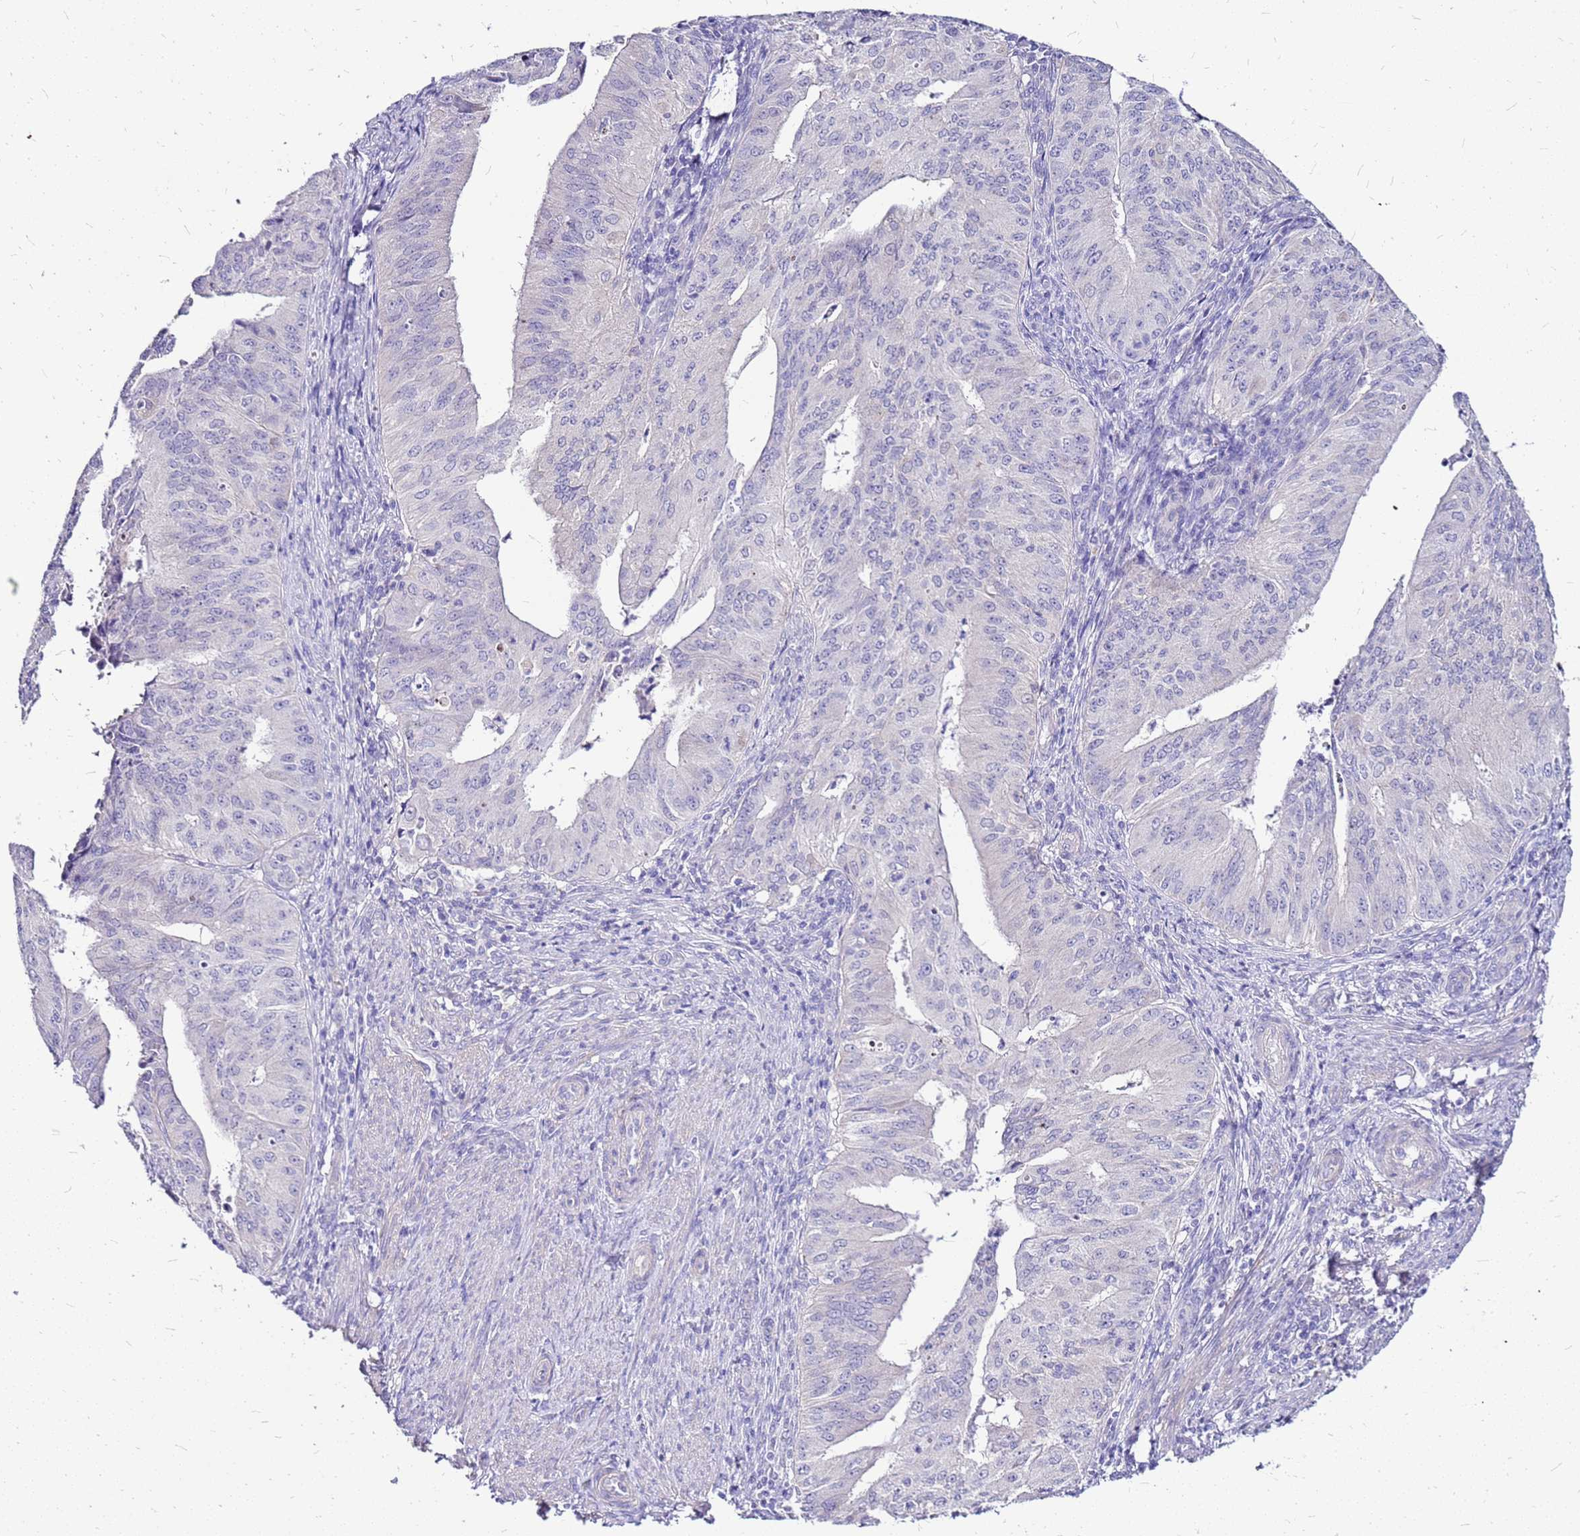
{"staining": {"intensity": "negative", "quantity": "none", "location": "none"}, "tissue": "endometrial cancer", "cell_type": "Tumor cells", "image_type": "cancer", "snomed": [{"axis": "morphology", "description": "Adenocarcinoma, NOS"}, {"axis": "topography", "description": "Endometrium"}], "caption": "This is an IHC photomicrograph of endometrial cancer (adenocarcinoma). There is no positivity in tumor cells.", "gene": "DCDC2B", "patient": {"sex": "female", "age": 50}}